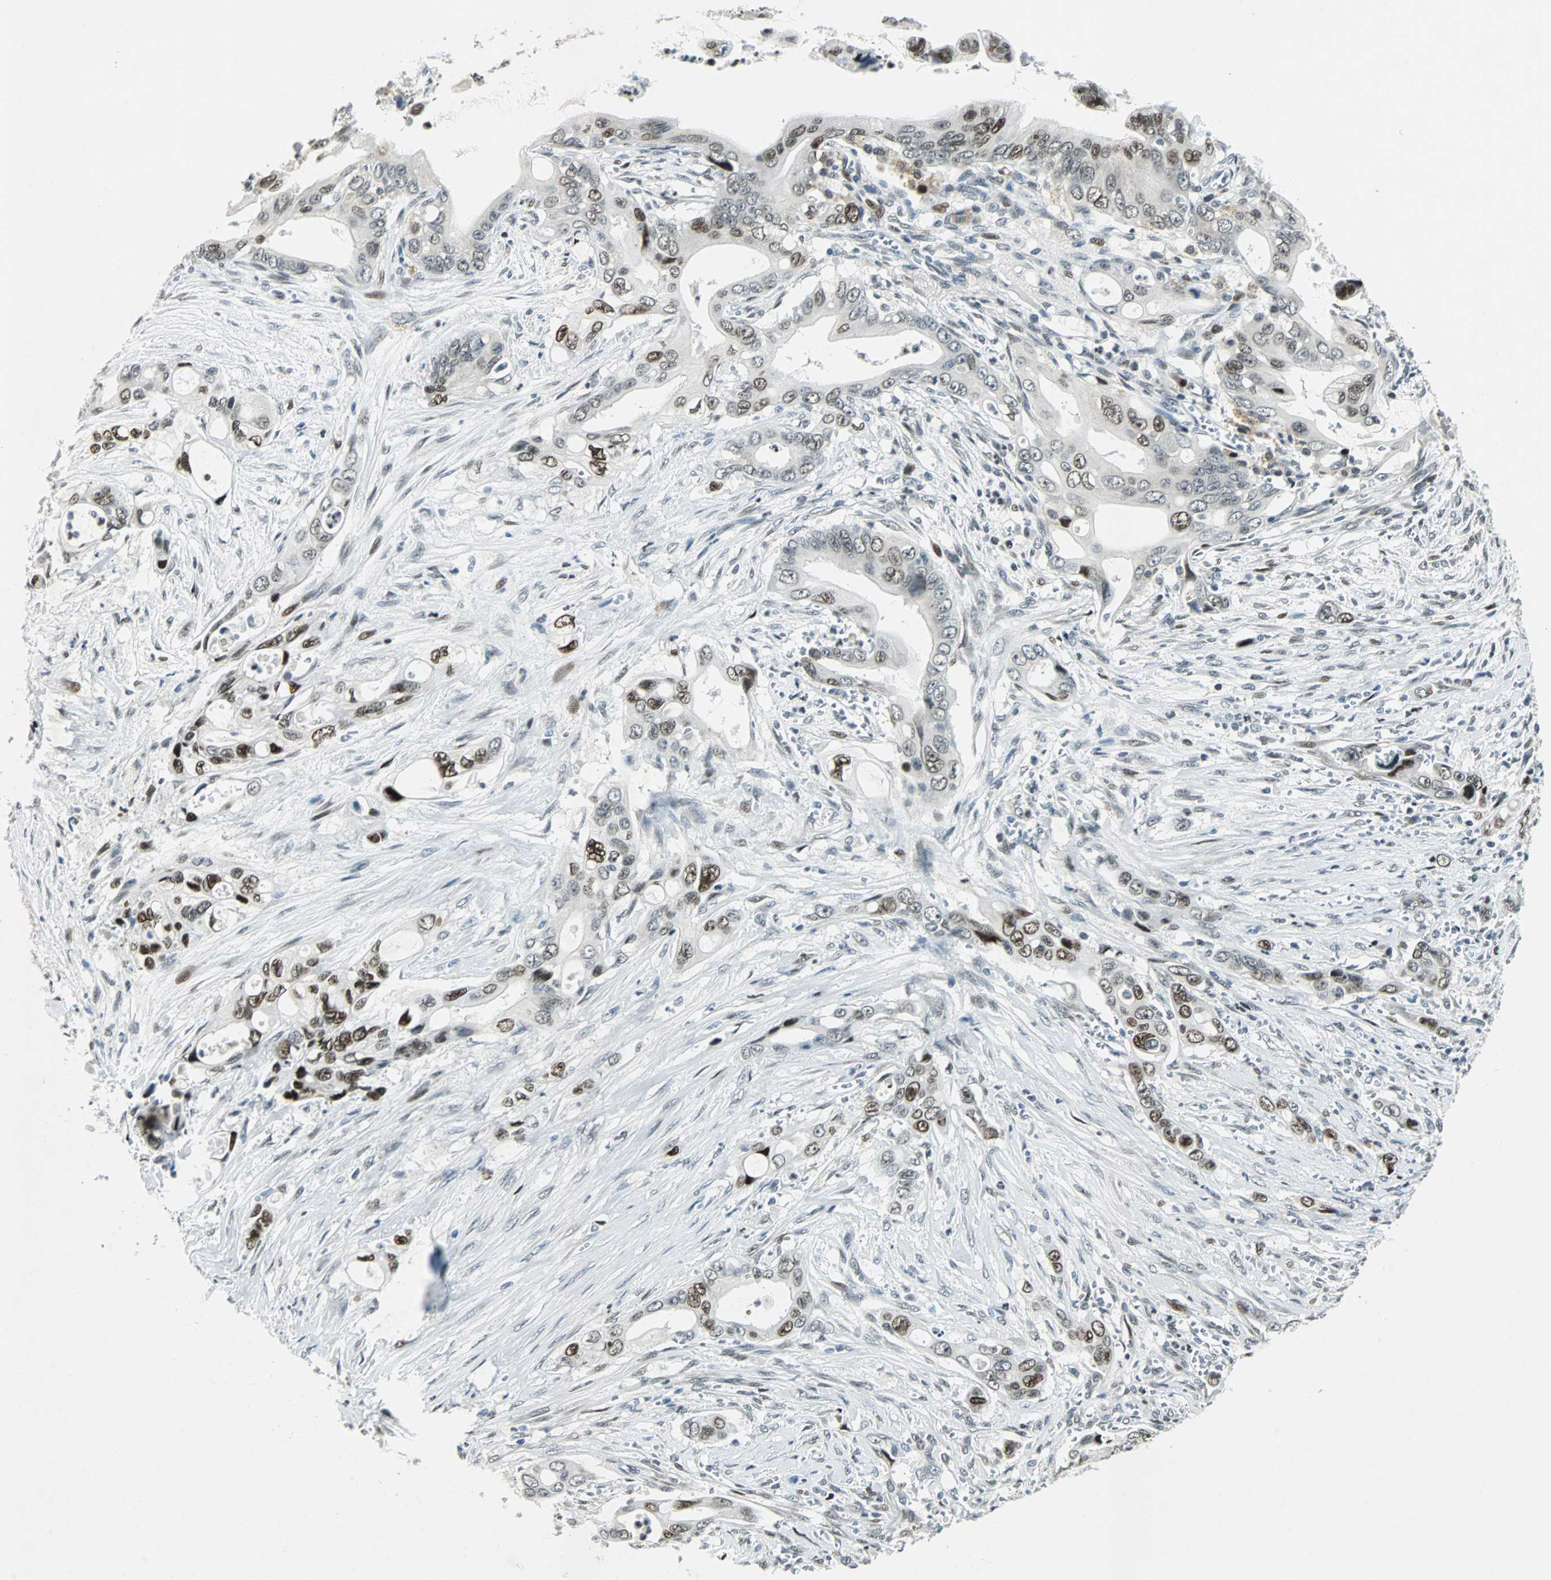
{"staining": {"intensity": "strong", "quantity": "25%-75%", "location": "nuclear"}, "tissue": "pancreatic cancer", "cell_type": "Tumor cells", "image_type": "cancer", "snomed": [{"axis": "morphology", "description": "Adenocarcinoma, NOS"}, {"axis": "topography", "description": "Pancreas"}], "caption": "Approximately 25%-75% of tumor cells in human adenocarcinoma (pancreatic) reveal strong nuclear protein positivity as visualized by brown immunohistochemical staining.", "gene": "AJUBA", "patient": {"sex": "male", "age": 59}}